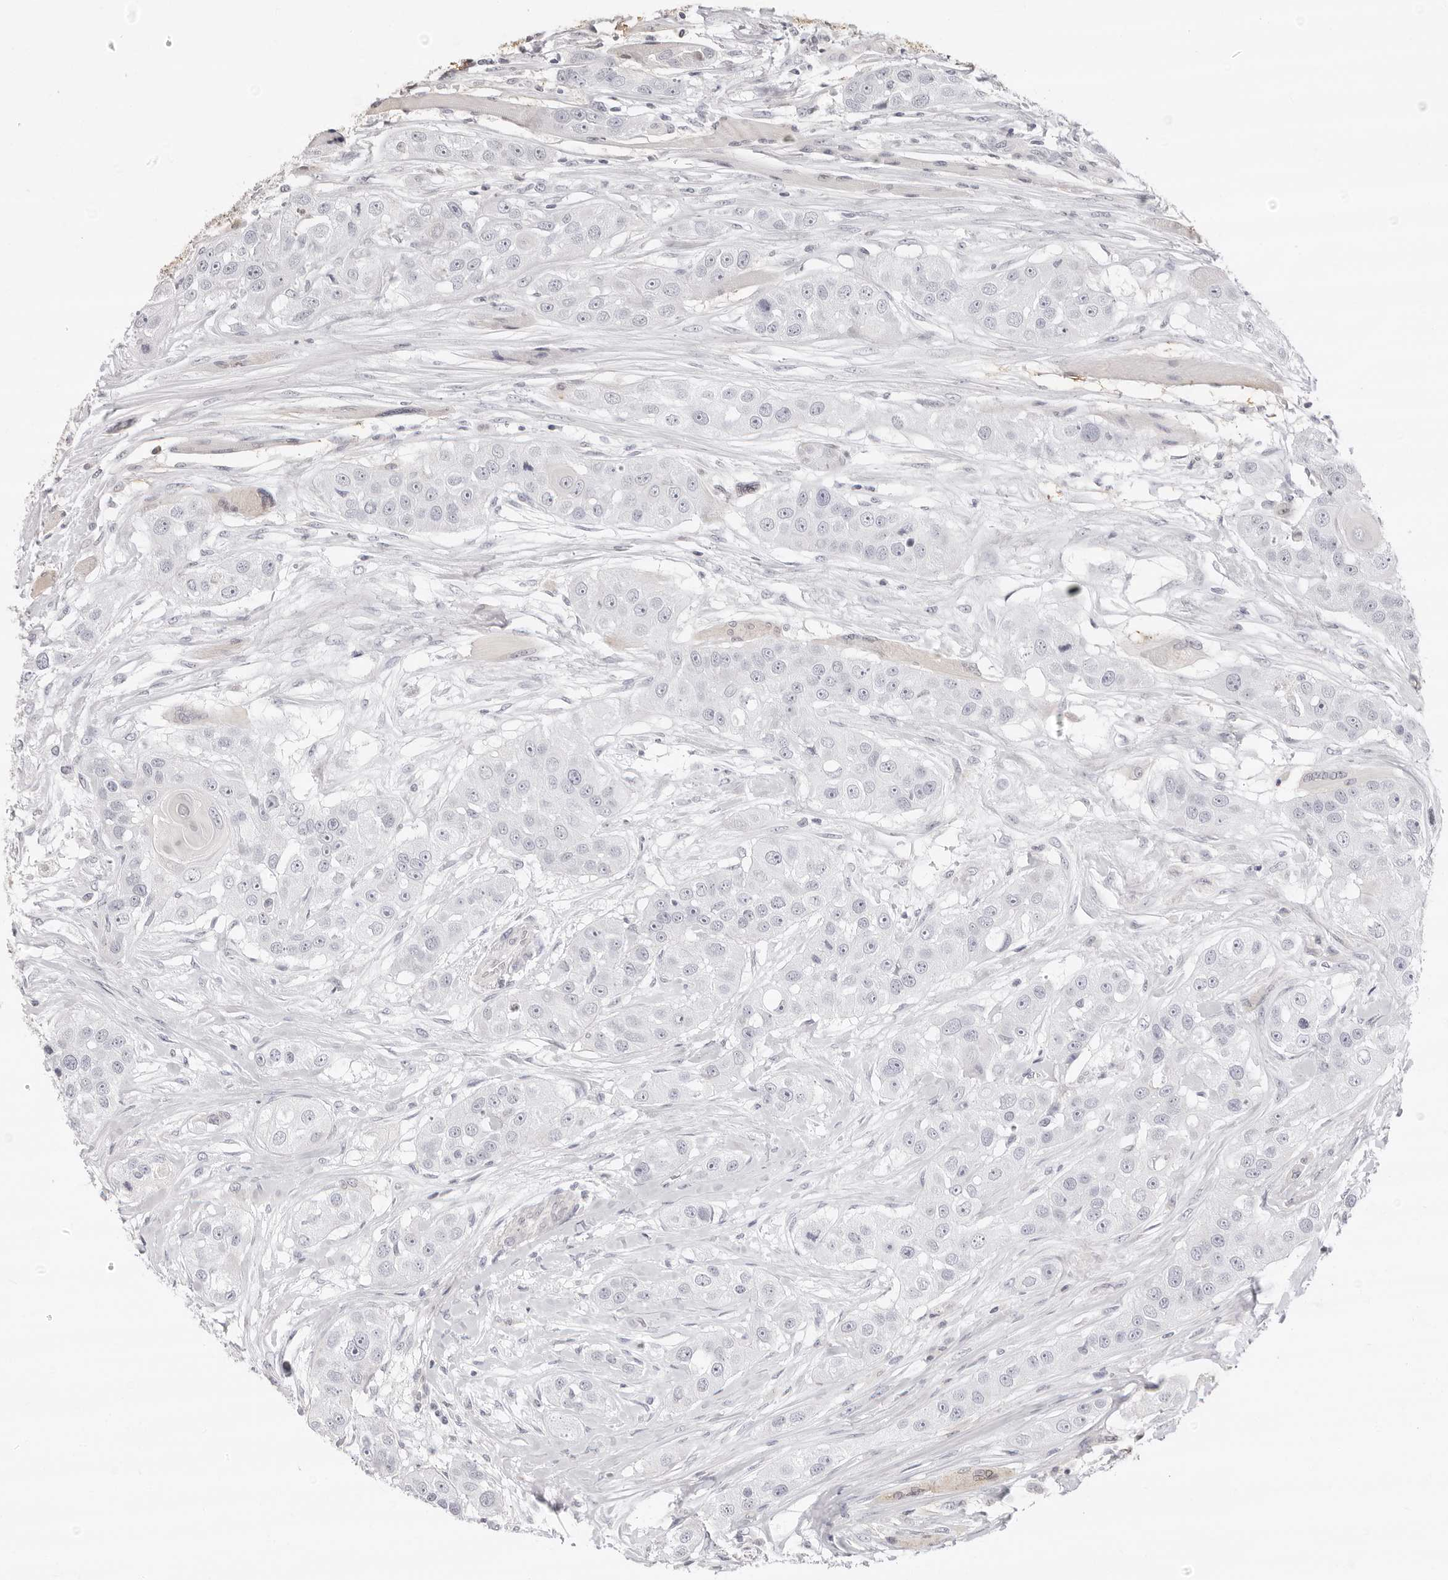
{"staining": {"intensity": "negative", "quantity": "none", "location": "none"}, "tissue": "head and neck cancer", "cell_type": "Tumor cells", "image_type": "cancer", "snomed": [{"axis": "morphology", "description": "Normal tissue, NOS"}, {"axis": "morphology", "description": "Squamous cell carcinoma, NOS"}, {"axis": "topography", "description": "Skeletal muscle"}, {"axis": "topography", "description": "Head-Neck"}], "caption": "This photomicrograph is of head and neck cancer (squamous cell carcinoma) stained with immunohistochemistry to label a protein in brown with the nuclei are counter-stained blue. There is no staining in tumor cells.", "gene": "FDPS", "patient": {"sex": "male", "age": 51}}